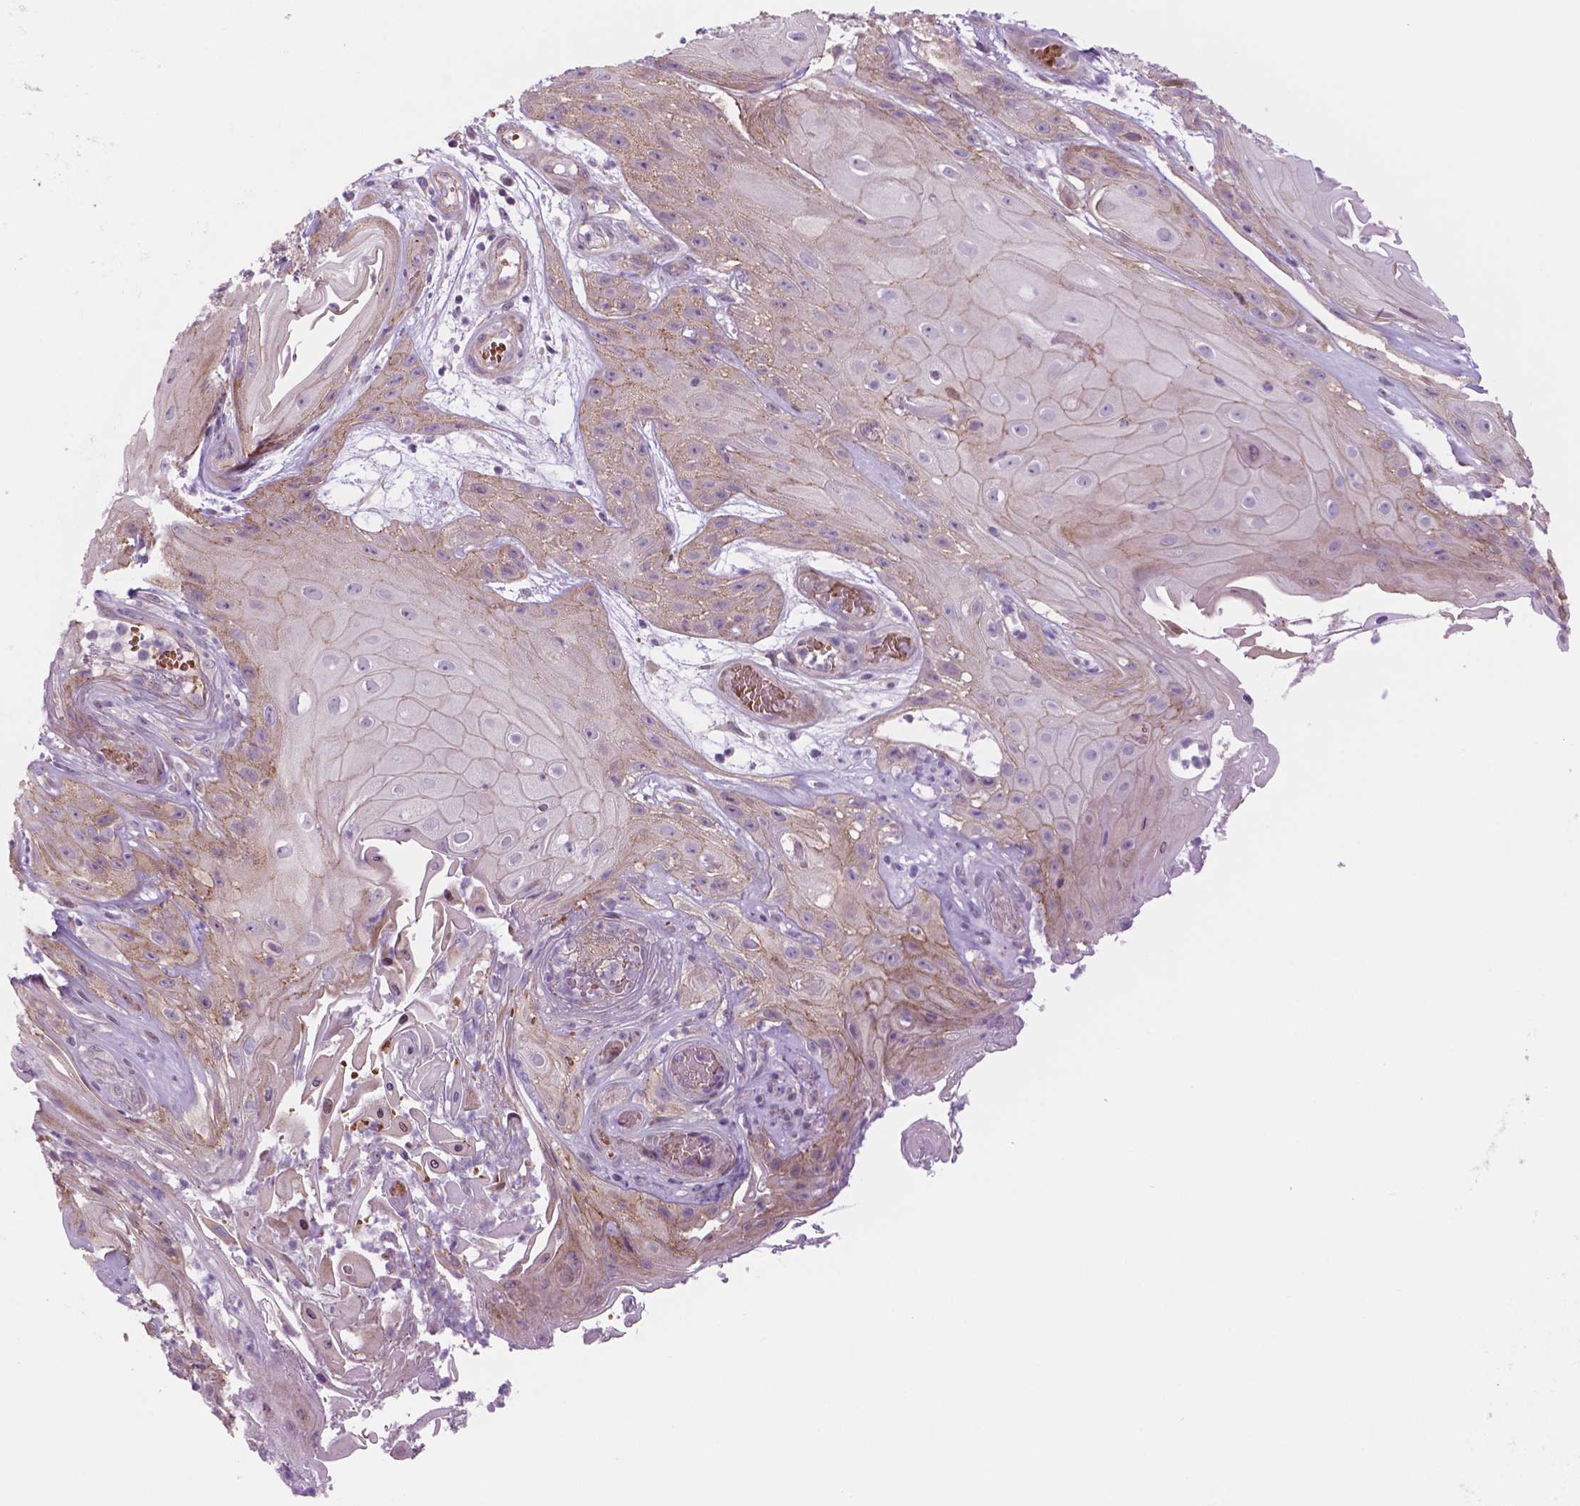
{"staining": {"intensity": "weak", "quantity": "<25%", "location": "cytoplasmic/membranous"}, "tissue": "skin cancer", "cell_type": "Tumor cells", "image_type": "cancer", "snomed": [{"axis": "morphology", "description": "Squamous cell carcinoma, NOS"}, {"axis": "topography", "description": "Skin"}], "caption": "High power microscopy photomicrograph of an IHC image of skin squamous cell carcinoma, revealing no significant positivity in tumor cells.", "gene": "RND3", "patient": {"sex": "male", "age": 62}}